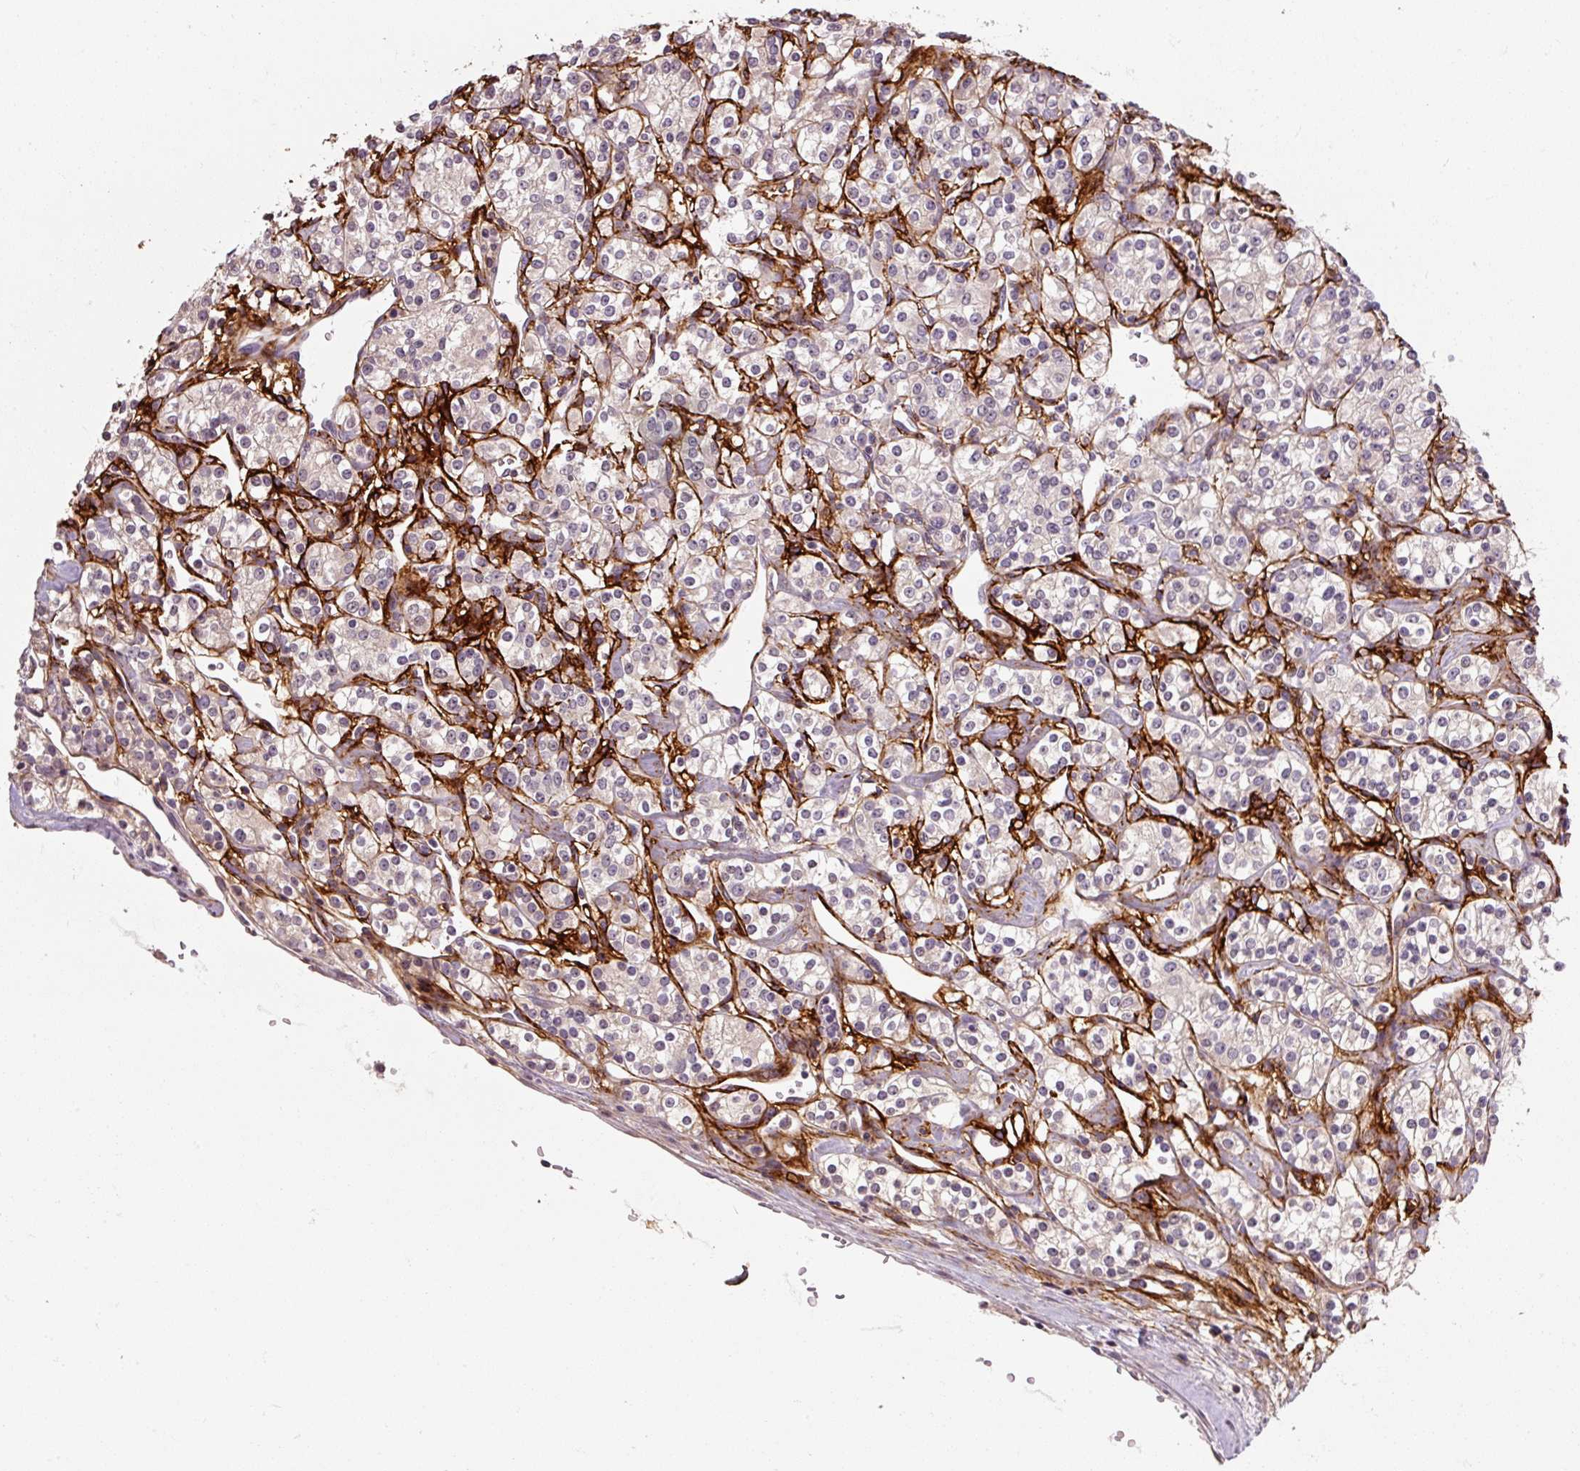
{"staining": {"intensity": "negative", "quantity": "none", "location": "none"}, "tissue": "renal cancer", "cell_type": "Tumor cells", "image_type": "cancer", "snomed": [{"axis": "morphology", "description": "Adenocarcinoma, NOS"}, {"axis": "topography", "description": "Kidney"}], "caption": "Immunohistochemistry histopathology image of neoplastic tissue: renal cancer stained with DAB (3,3'-diaminobenzidine) shows no significant protein expression in tumor cells.", "gene": "CFAP65", "patient": {"sex": "male", "age": 77}}